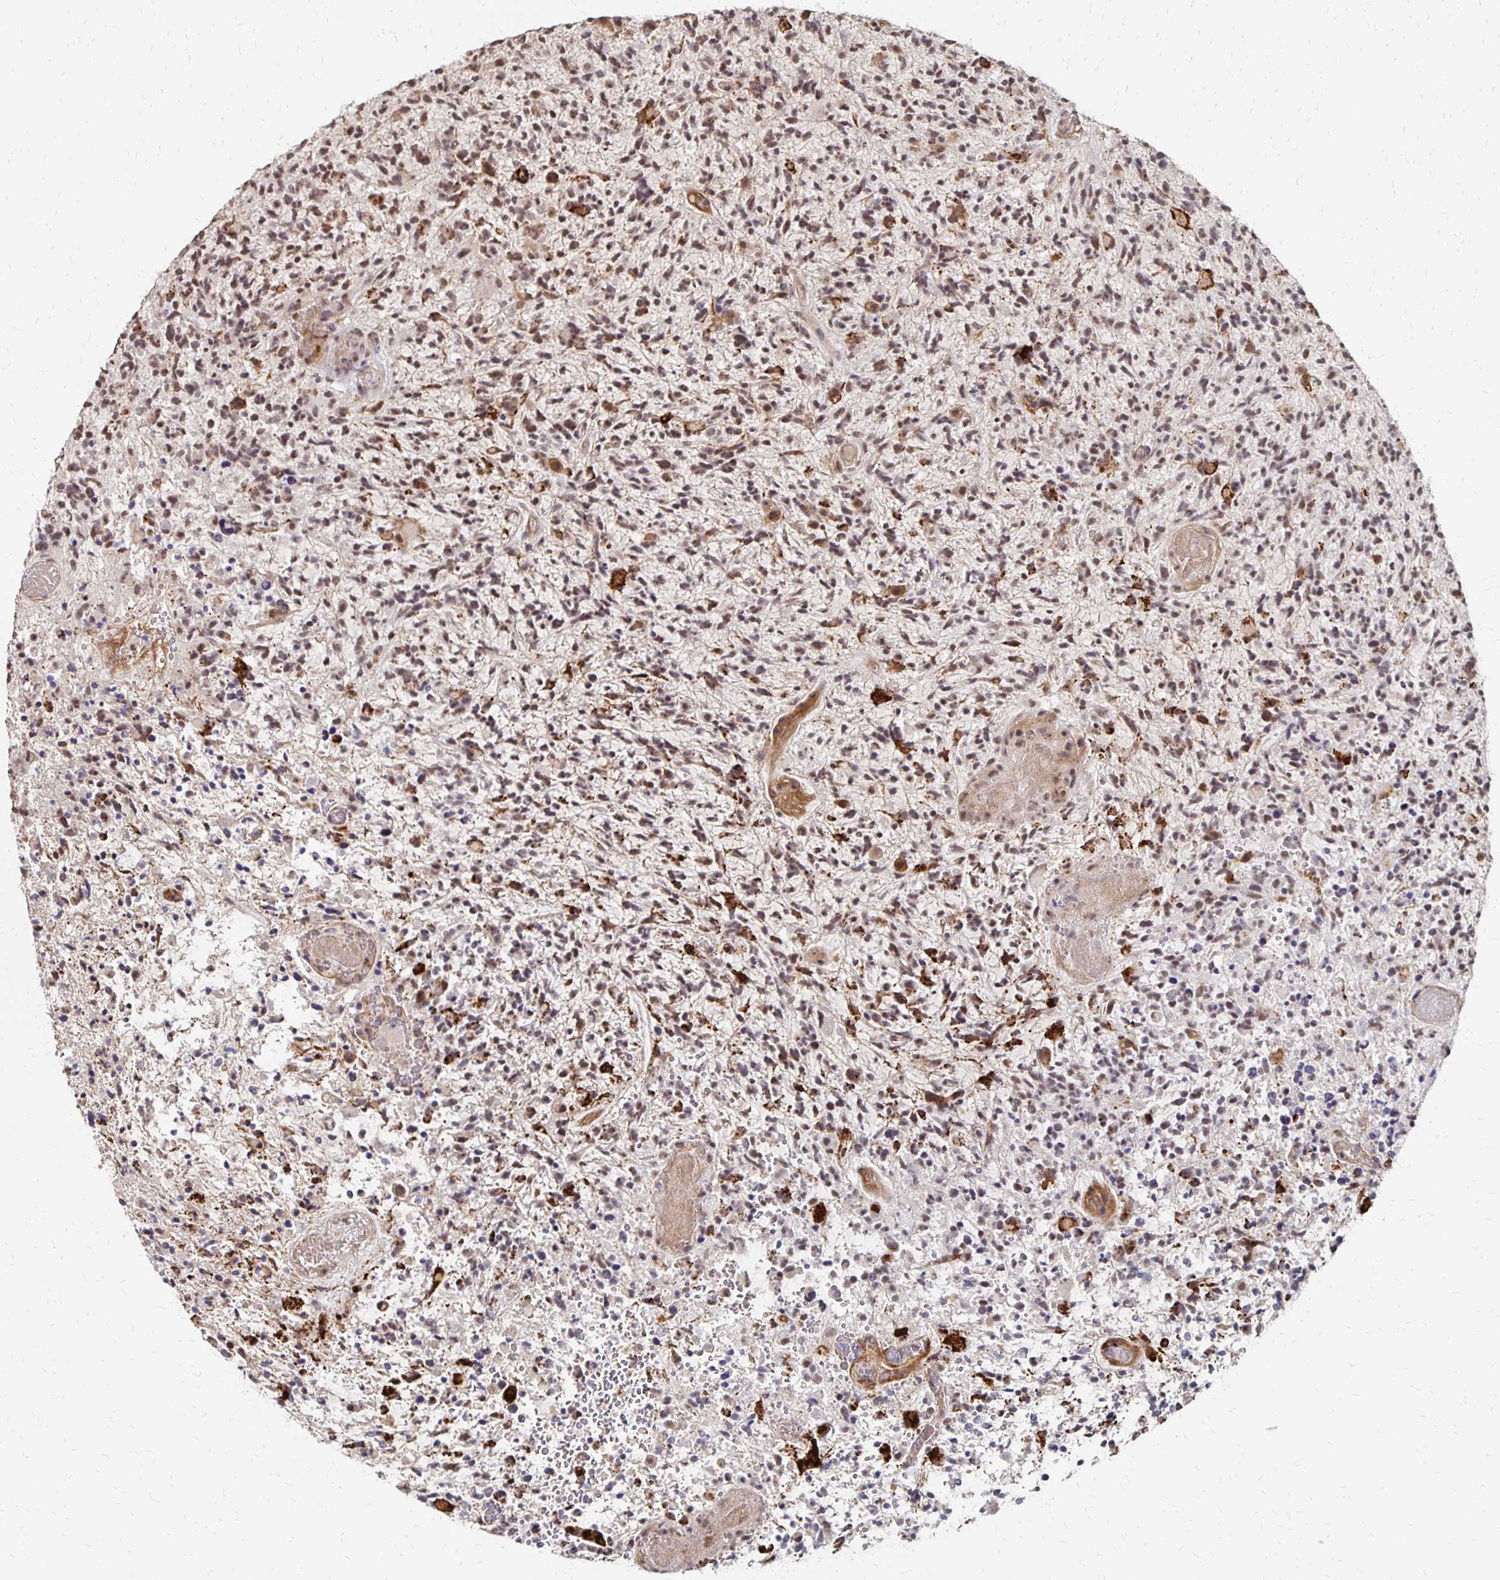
{"staining": {"intensity": "weak", "quantity": ">75%", "location": "nuclear"}, "tissue": "glioma", "cell_type": "Tumor cells", "image_type": "cancer", "snomed": [{"axis": "morphology", "description": "Glioma, malignant, High grade"}, {"axis": "topography", "description": "Brain"}], "caption": "Immunohistochemical staining of malignant high-grade glioma displays weak nuclear protein expression in approximately >75% of tumor cells. (Brightfield microscopy of DAB IHC at high magnification).", "gene": "CLASRP", "patient": {"sex": "female", "age": 71}}